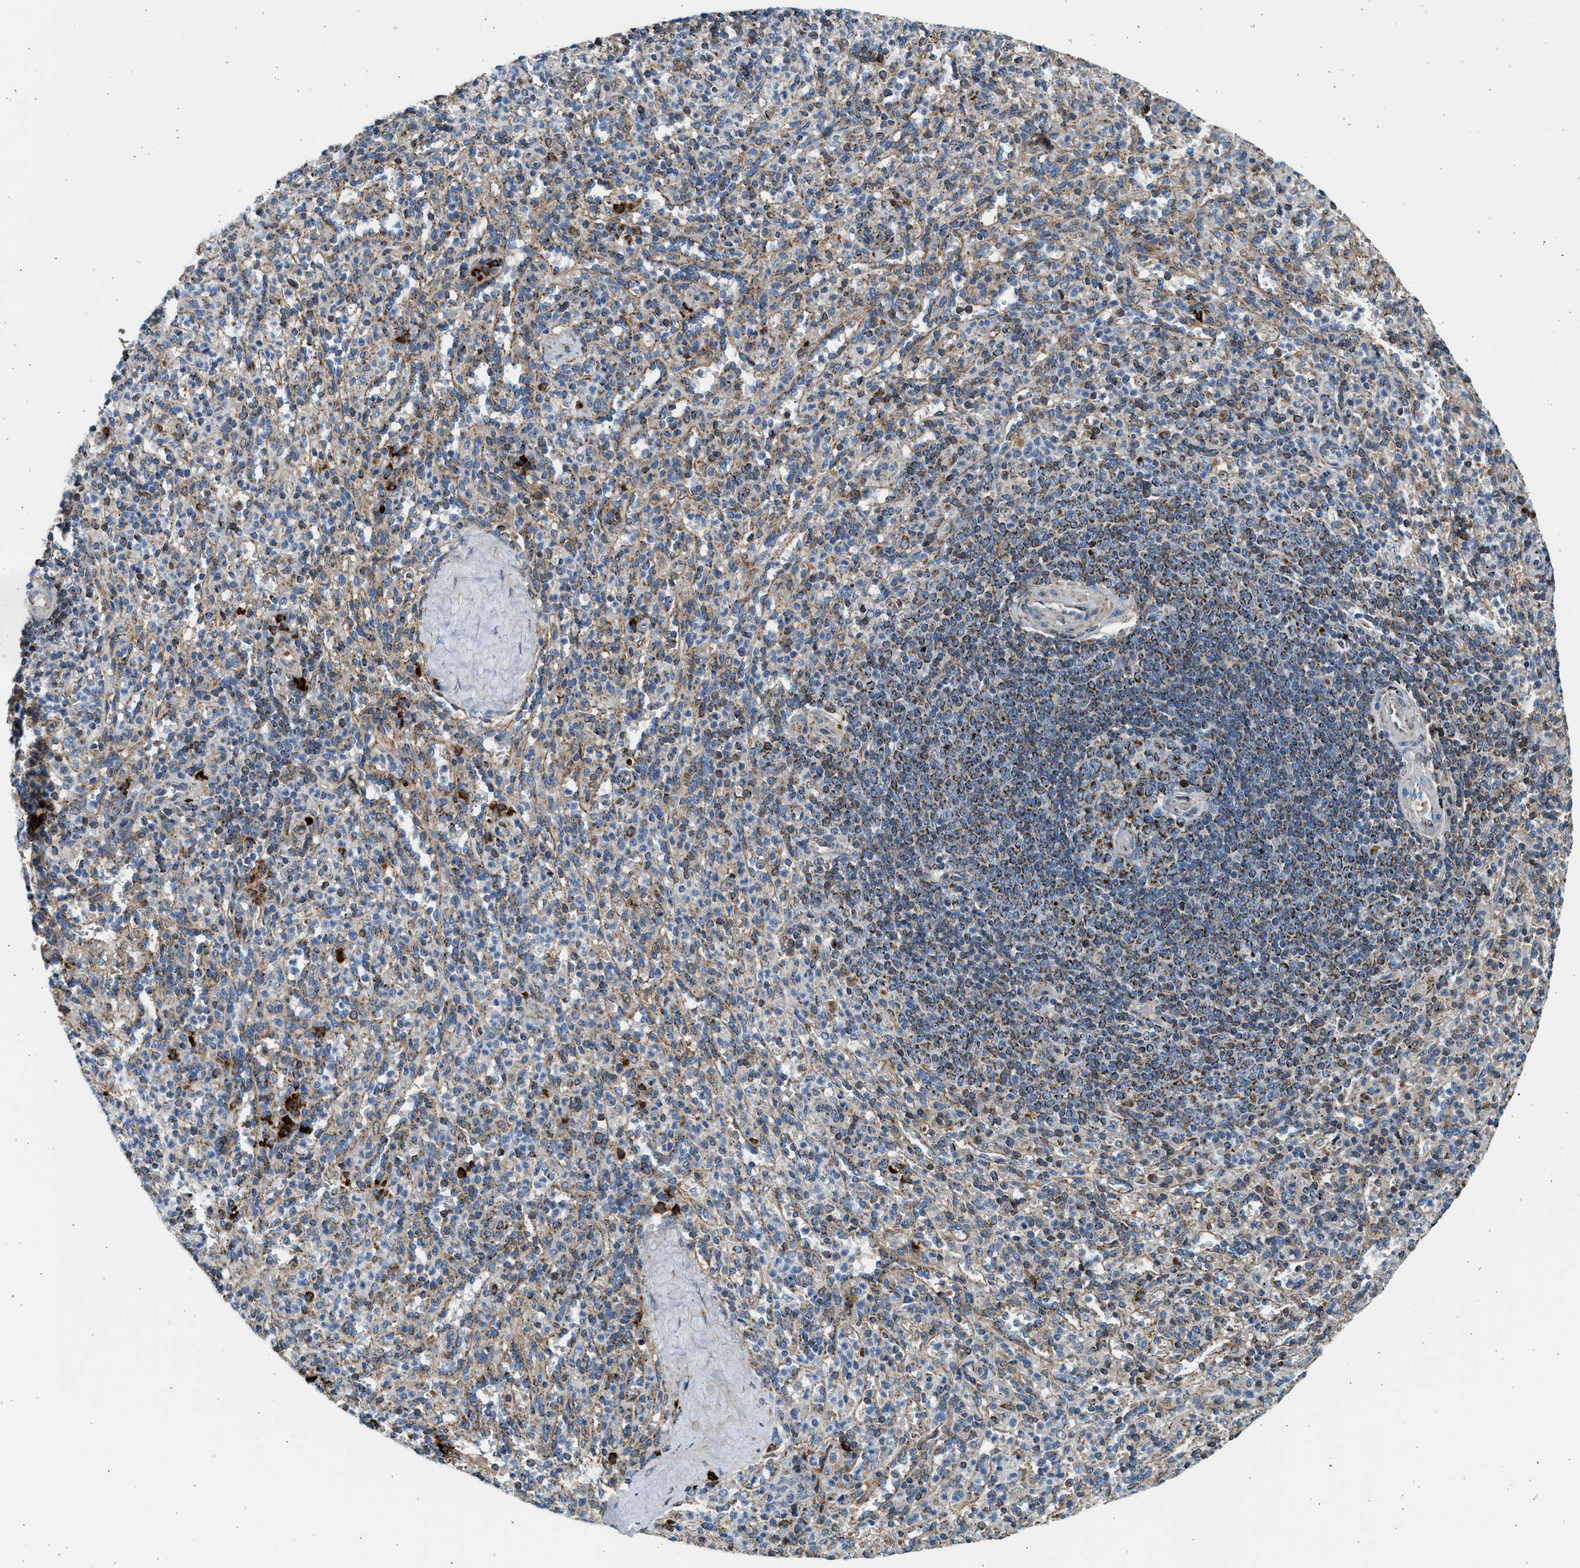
{"staining": {"intensity": "strong", "quantity": "<25%", "location": "cytoplasmic/membranous"}, "tissue": "spleen", "cell_type": "Cells in red pulp", "image_type": "normal", "snomed": [{"axis": "morphology", "description": "Normal tissue, NOS"}, {"axis": "topography", "description": "Spleen"}], "caption": "Normal spleen demonstrates strong cytoplasmic/membranous positivity in about <25% of cells in red pulp Ihc stains the protein of interest in brown and the nuclei are stained blue..", "gene": "KCNMB3", "patient": {"sex": "male", "age": 36}}